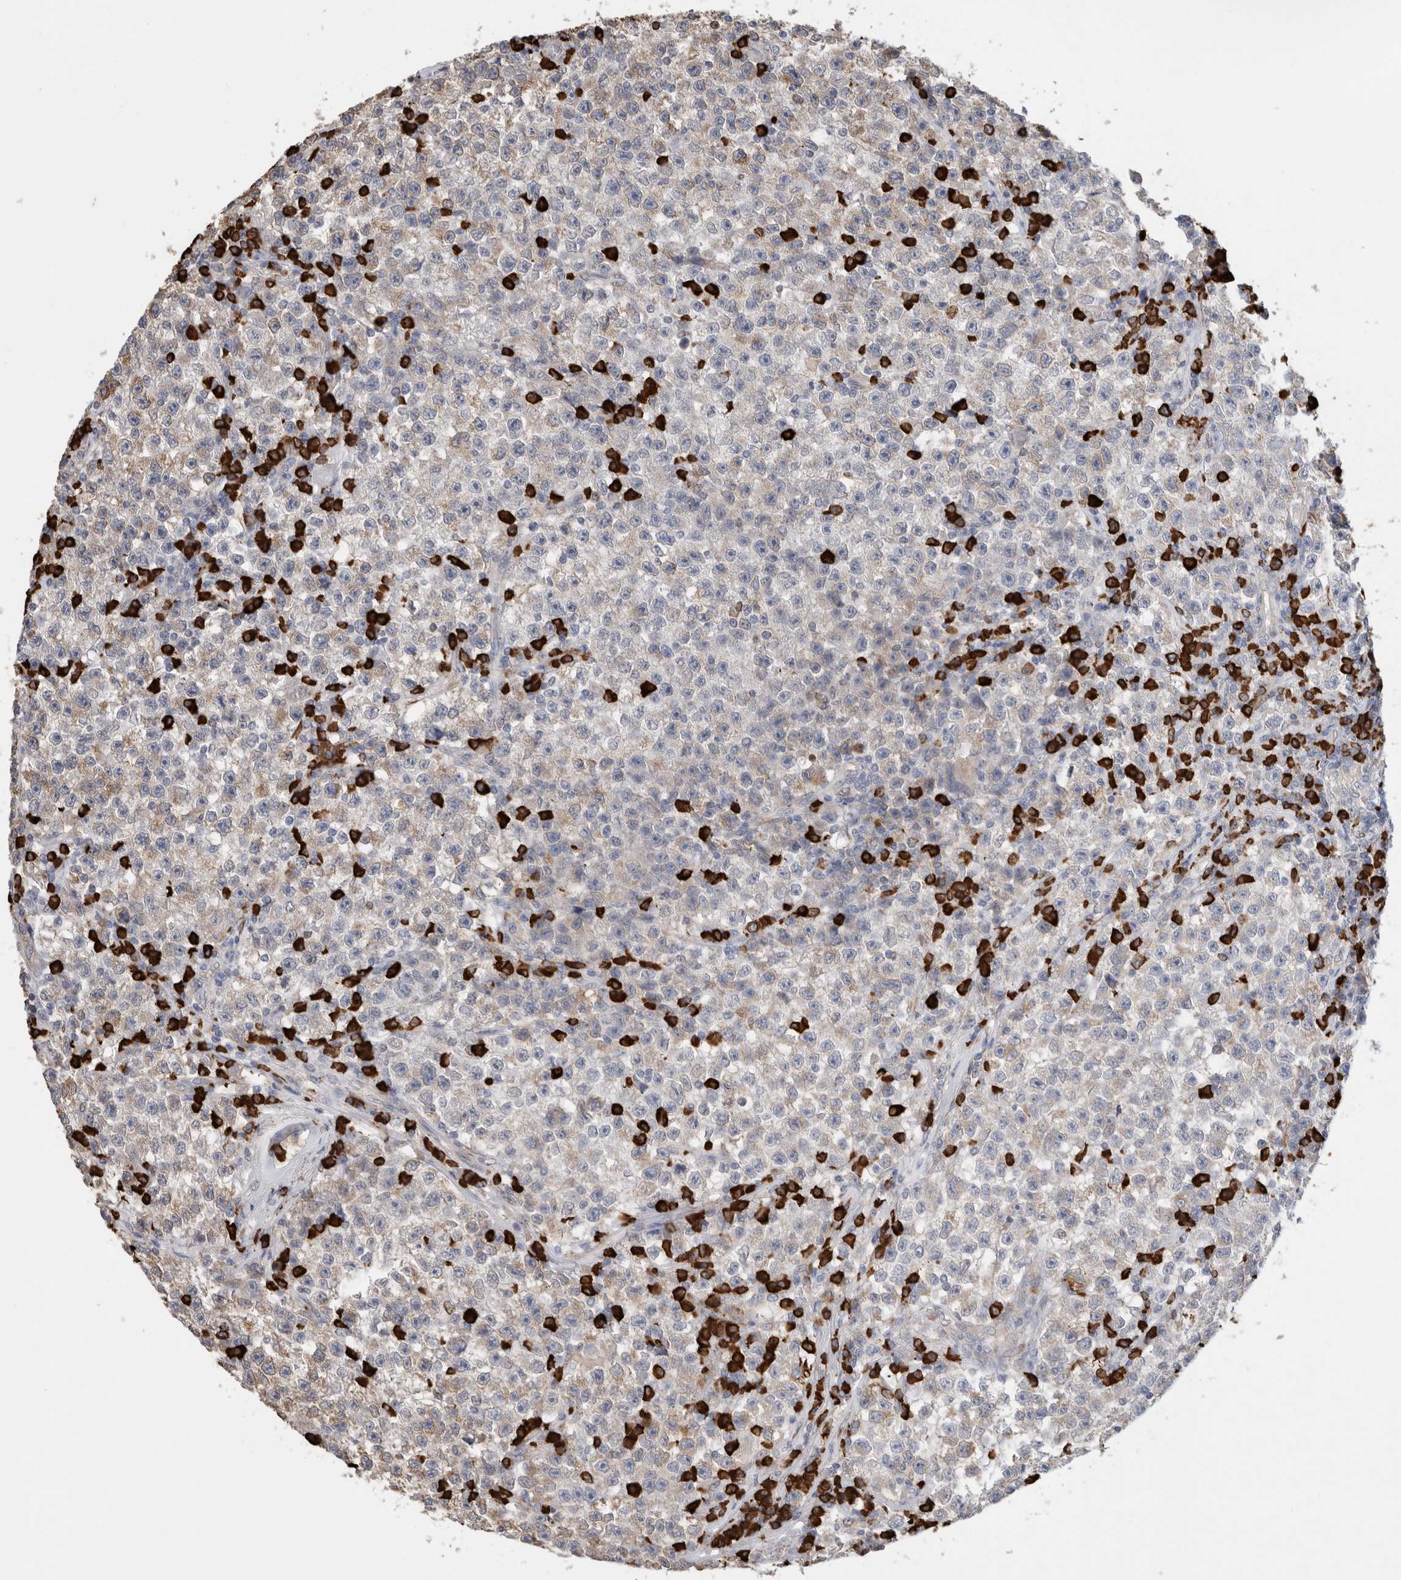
{"staining": {"intensity": "weak", "quantity": "<25%", "location": "cytoplasmic/membranous"}, "tissue": "testis cancer", "cell_type": "Tumor cells", "image_type": "cancer", "snomed": [{"axis": "morphology", "description": "Seminoma, NOS"}, {"axis": "topography", "description": "Testis"}], "caption": "Protein analysis of seminoma (testis) shows no significant positivity in tumor cells.", "gene": "BLOC1S5", "patient": {"sex": "male", "age": 22}}